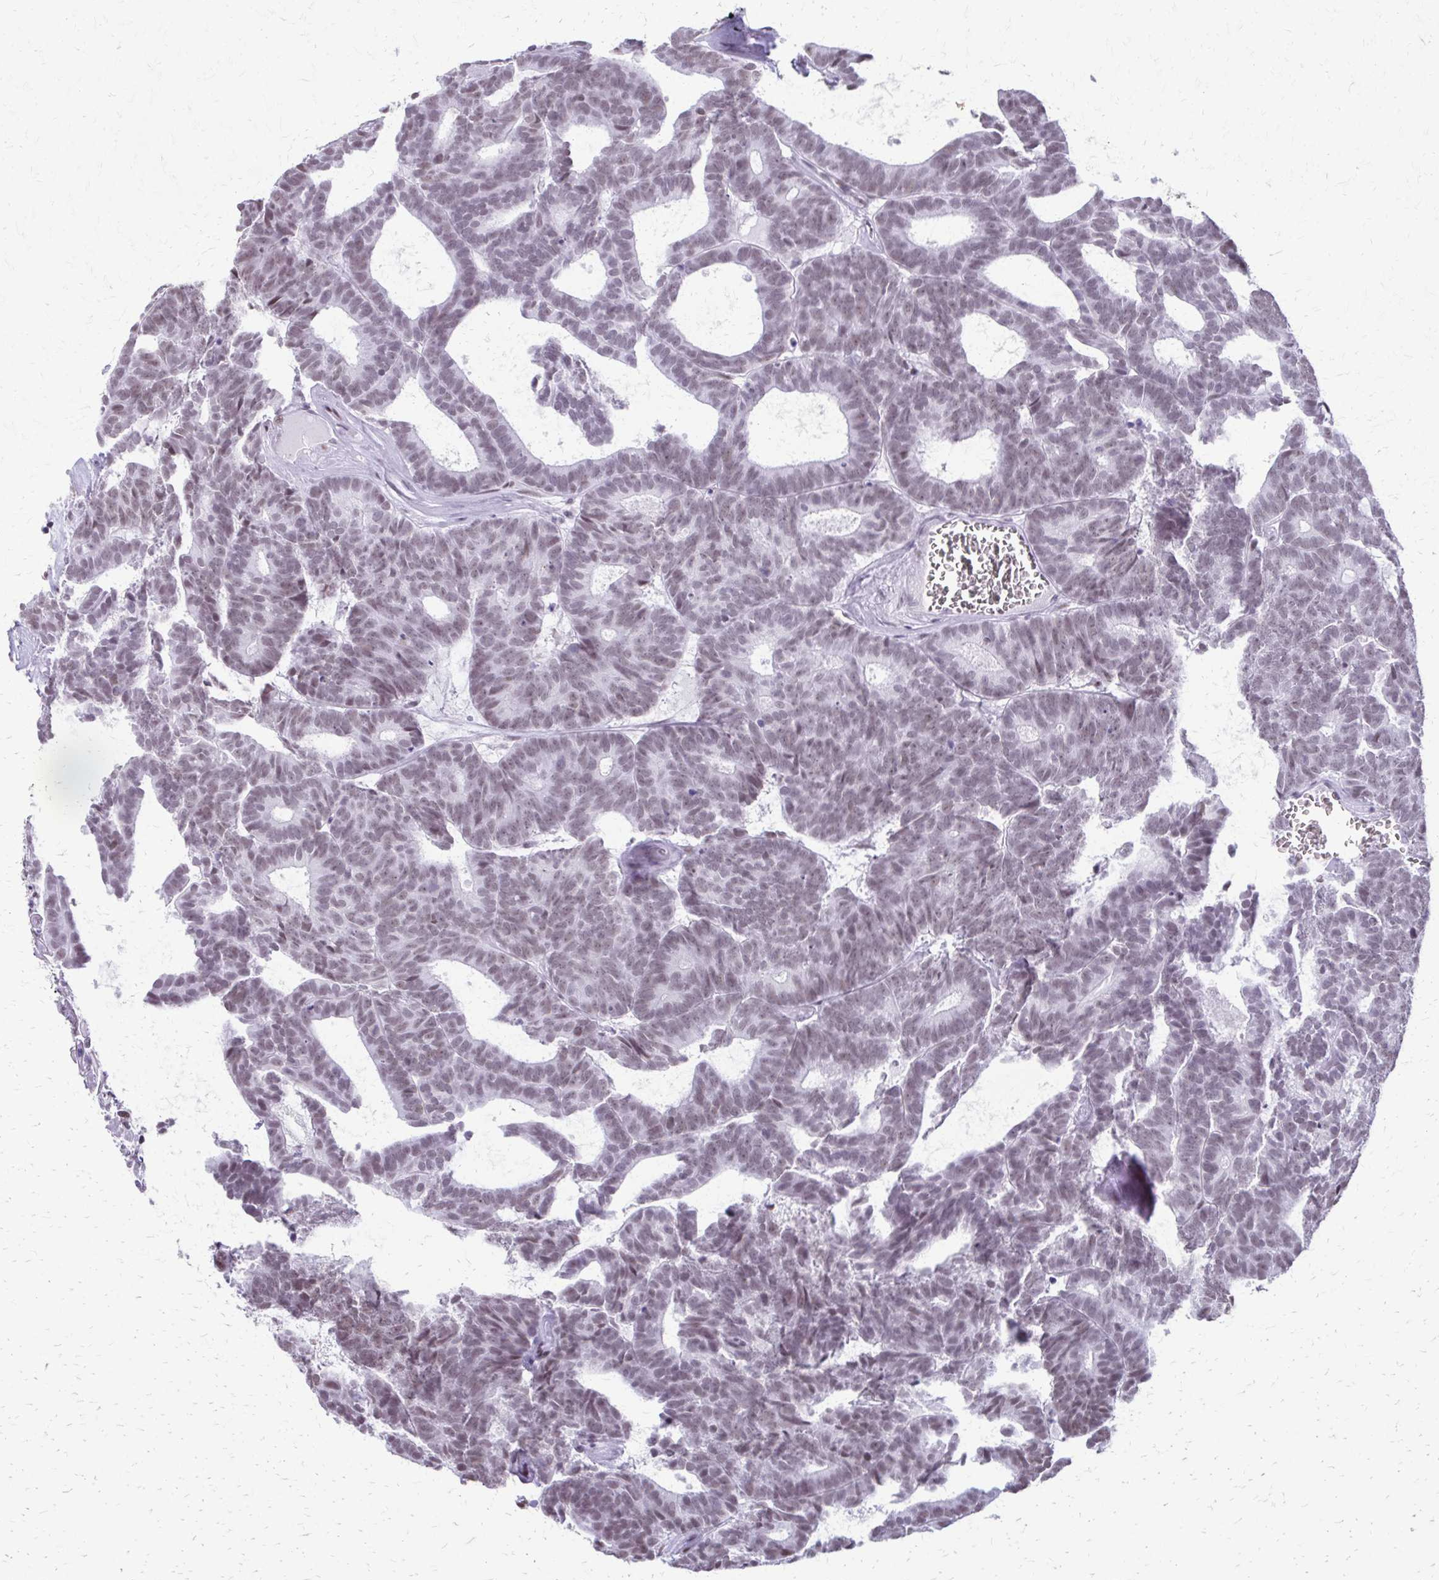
{"staining": {"intensity": "weak", "quantity": "25%-75%", "location": "nuclear"}, "tissue": "head and neck cancer", "cell_type": "Tumor cells", "image_type": "cancer", "snomed": [{"axis": "morphology", "description": "Adenocarcinoma, NOS"}, {"axis": "topography", "description": "Head-Neck"}], "caption": "A brown stain highlights weak nuclear positivity of a protein in head and neck adenocarcinoma tumor cells.", "gene": "SS18", "patient": {"sex": "female", "age": 81}}